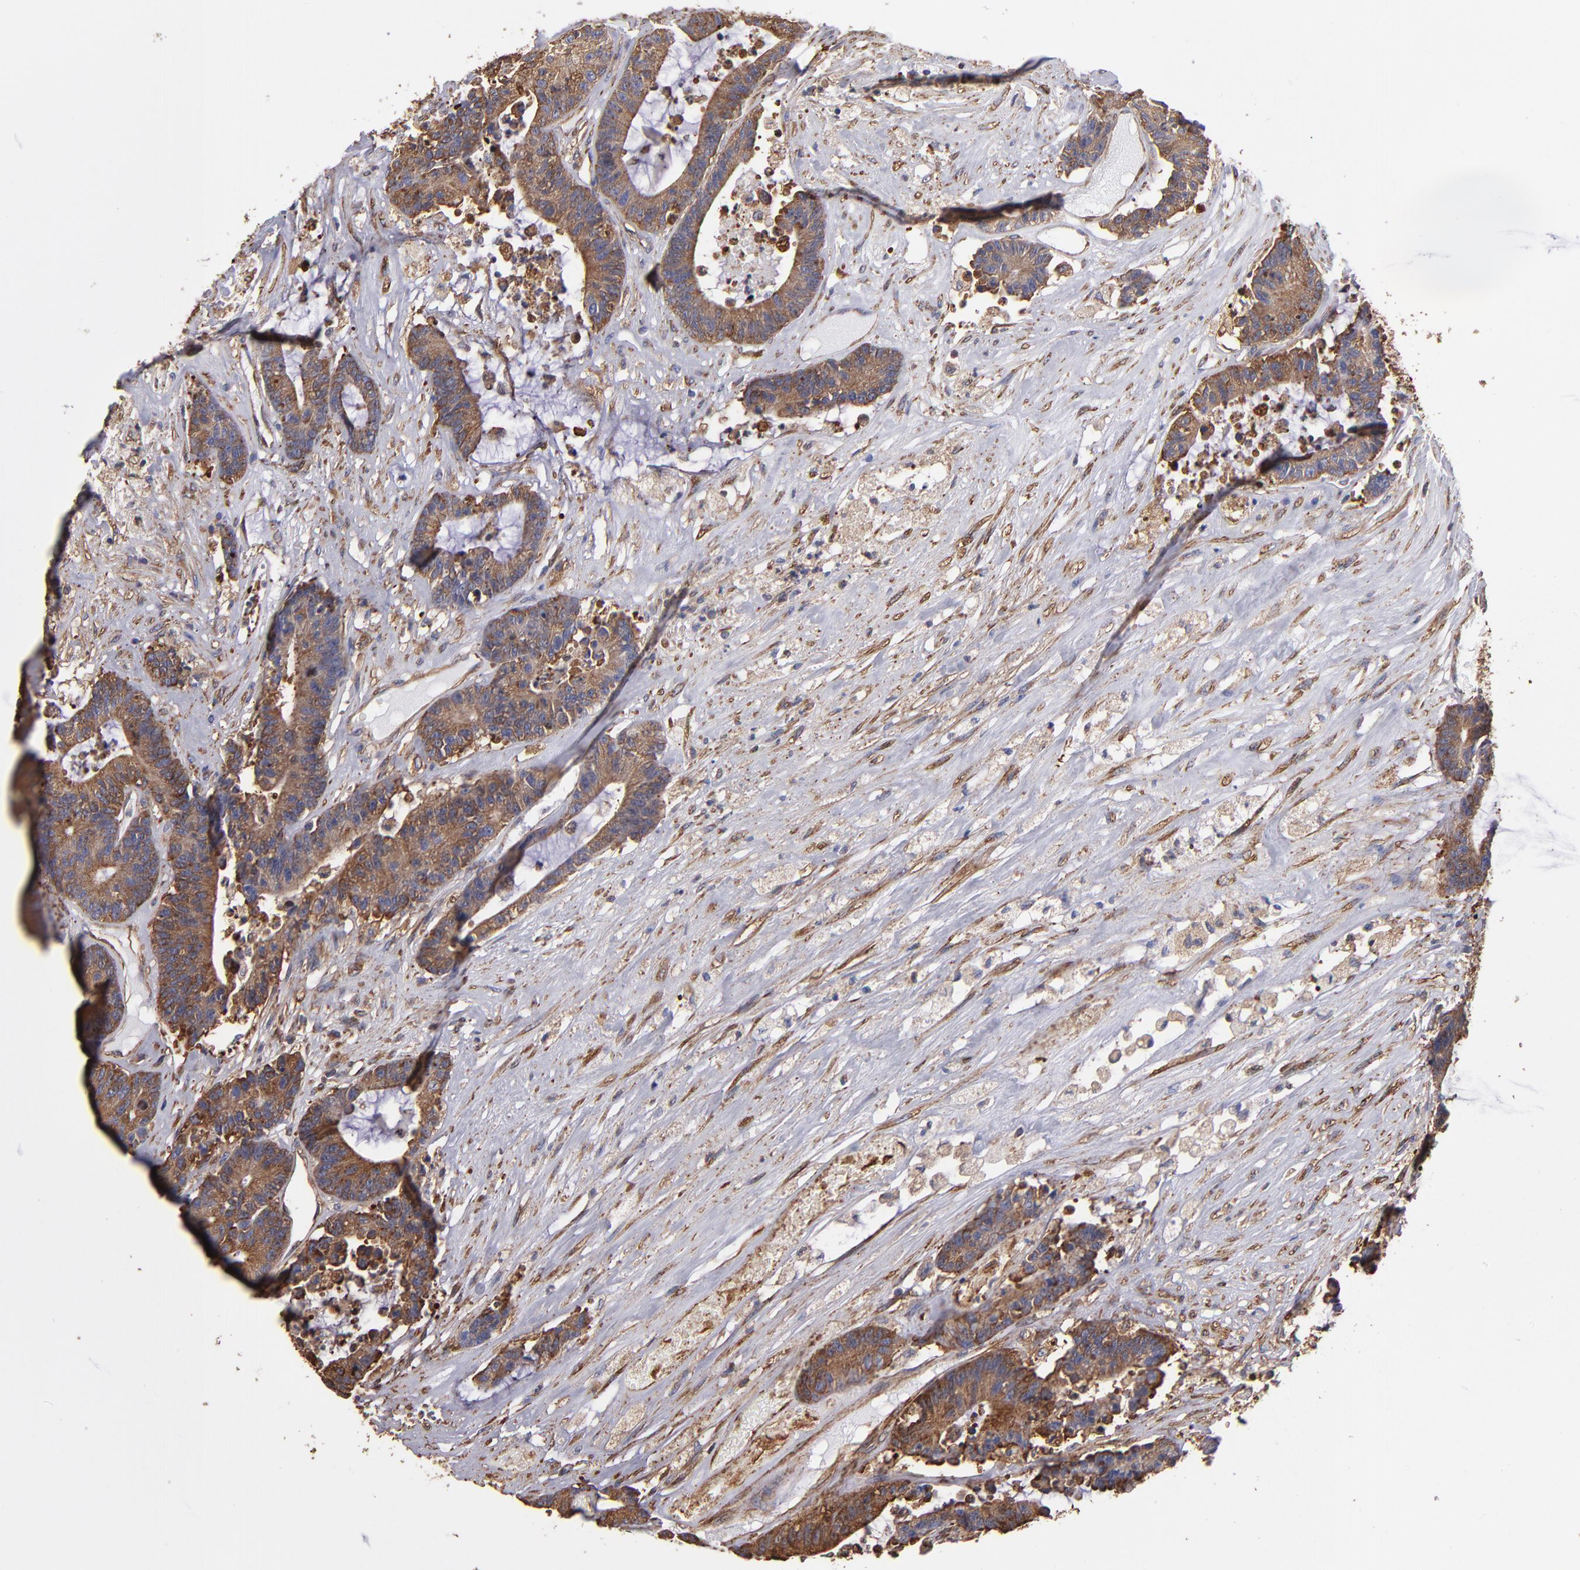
{"staining": {"intensity": "moderate", "quantity": "25%-75%", "location": "cytoplasmic/membranous"}, "tissue": "colorectal cancer", "cell_type": "Tumor cells", "image_type": "cancer", "snomed": [{"axis": "morphology", "description": "Adenocarcinoma, NOS"}, {"axis": "topography", "description": "Colon"}], "caption": "Tumor cells exhibit moderate cytoplasmic/membranous positivity in about 25%-75% of cells in colorectal cancer.", "gene": "MVP", "patient": {"sex": "female", "age": 84}}